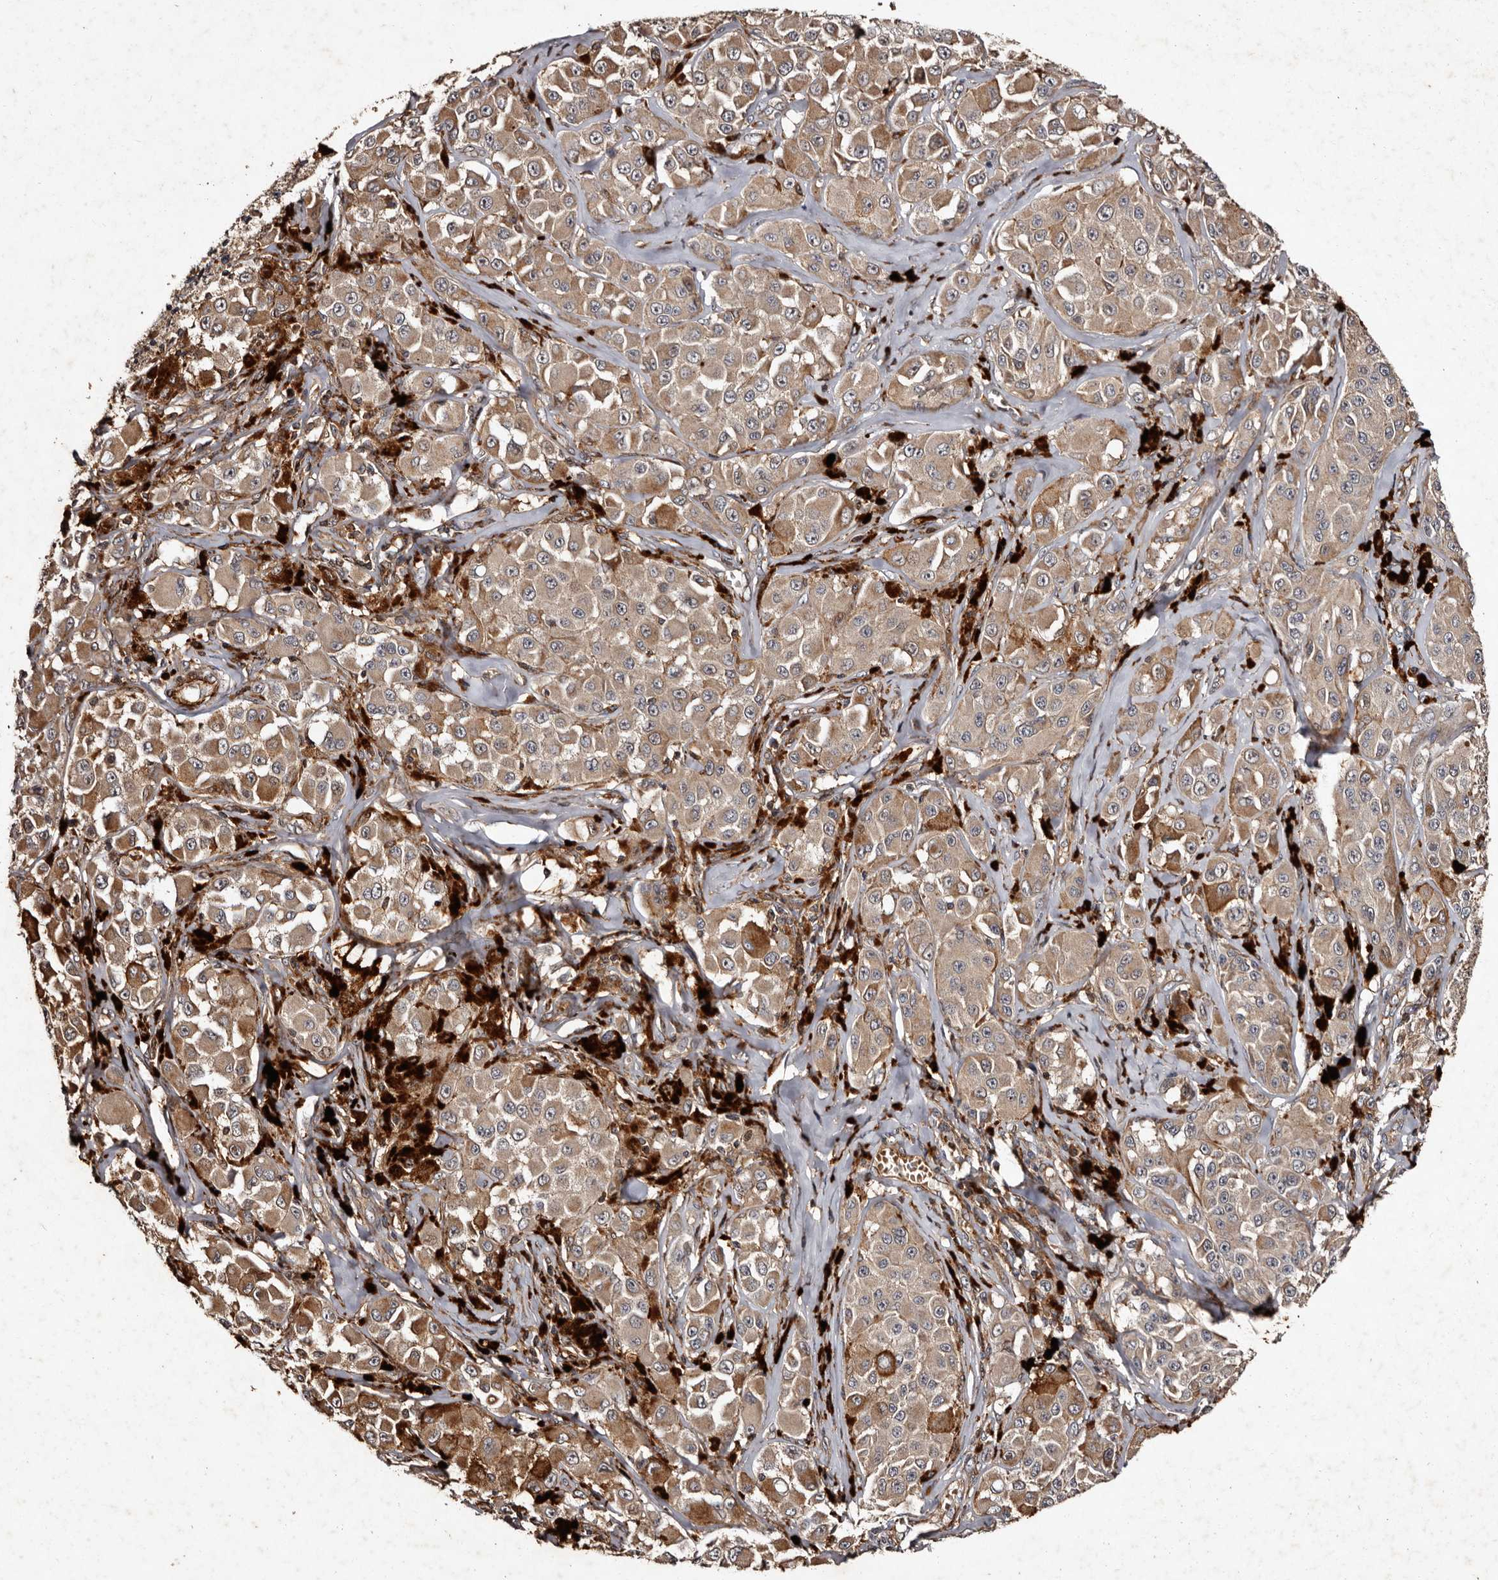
{"staining": {"intensity": "moderate", "quantity": ">75%", "location": "cytoplasmic/membranous"}, "tissue": "melanoma", "cell_type": "Tumor cells", "image_type": "cancer", "snomed": [{"axis": "morphology", "description": "Malignant melanoma, NOS"}, {"axis": "topography", "description": "Skin"}], "caption": "Tumor cells display medium levels of moderate cytoplasmic/membranous positivity in approximately >75% of cells in melanoma. (brown staining indicates protein expression, while blue staining denotes nuclei).", "gene": "PRKD3", "patient": {"sex": "male", "age": 84}}